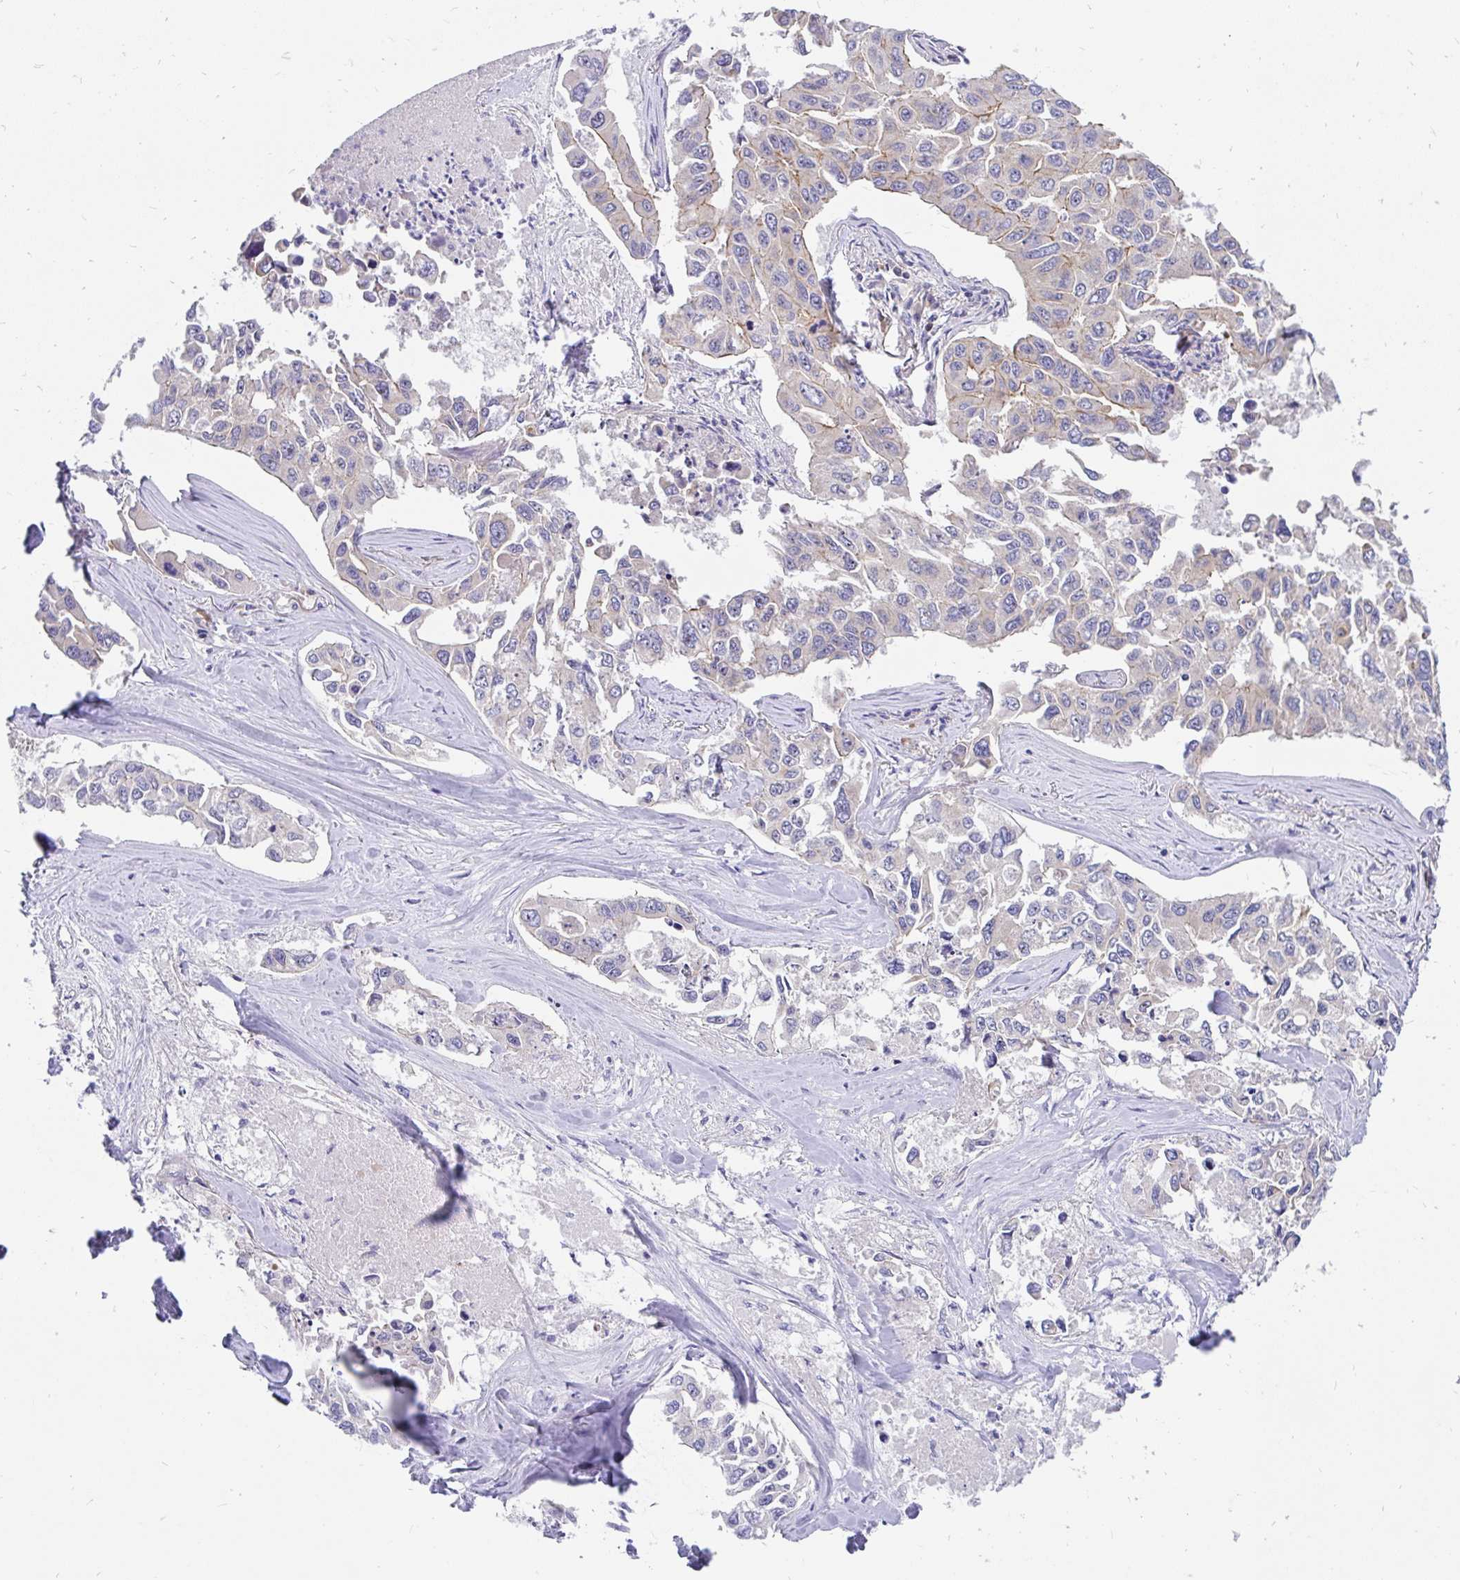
{"staining": {"intensity": "weak", "quantity": "<25%", "location": "cytoplasmic/membranous"}, "tissue": "lung cancer", "cell_type": "Tumor cells", "image_type": "cancer", "snomed": [{"axis": "morphology", "description": "Adenocarcinoma, NOS"}, {"axis": "topography", "description": "Lung"}], "caption": "DAB (3,3'-diaminobenzidine) immunohistochemical staining of adenocarcinoma (lung) reveals no significant staining in tumor cells. (DAB (3,3'-diaminobenzidine) immunohistochemistry, high magnification).", "gene": "LRRC26", "patient": {"sex": "male", "age": 64}}